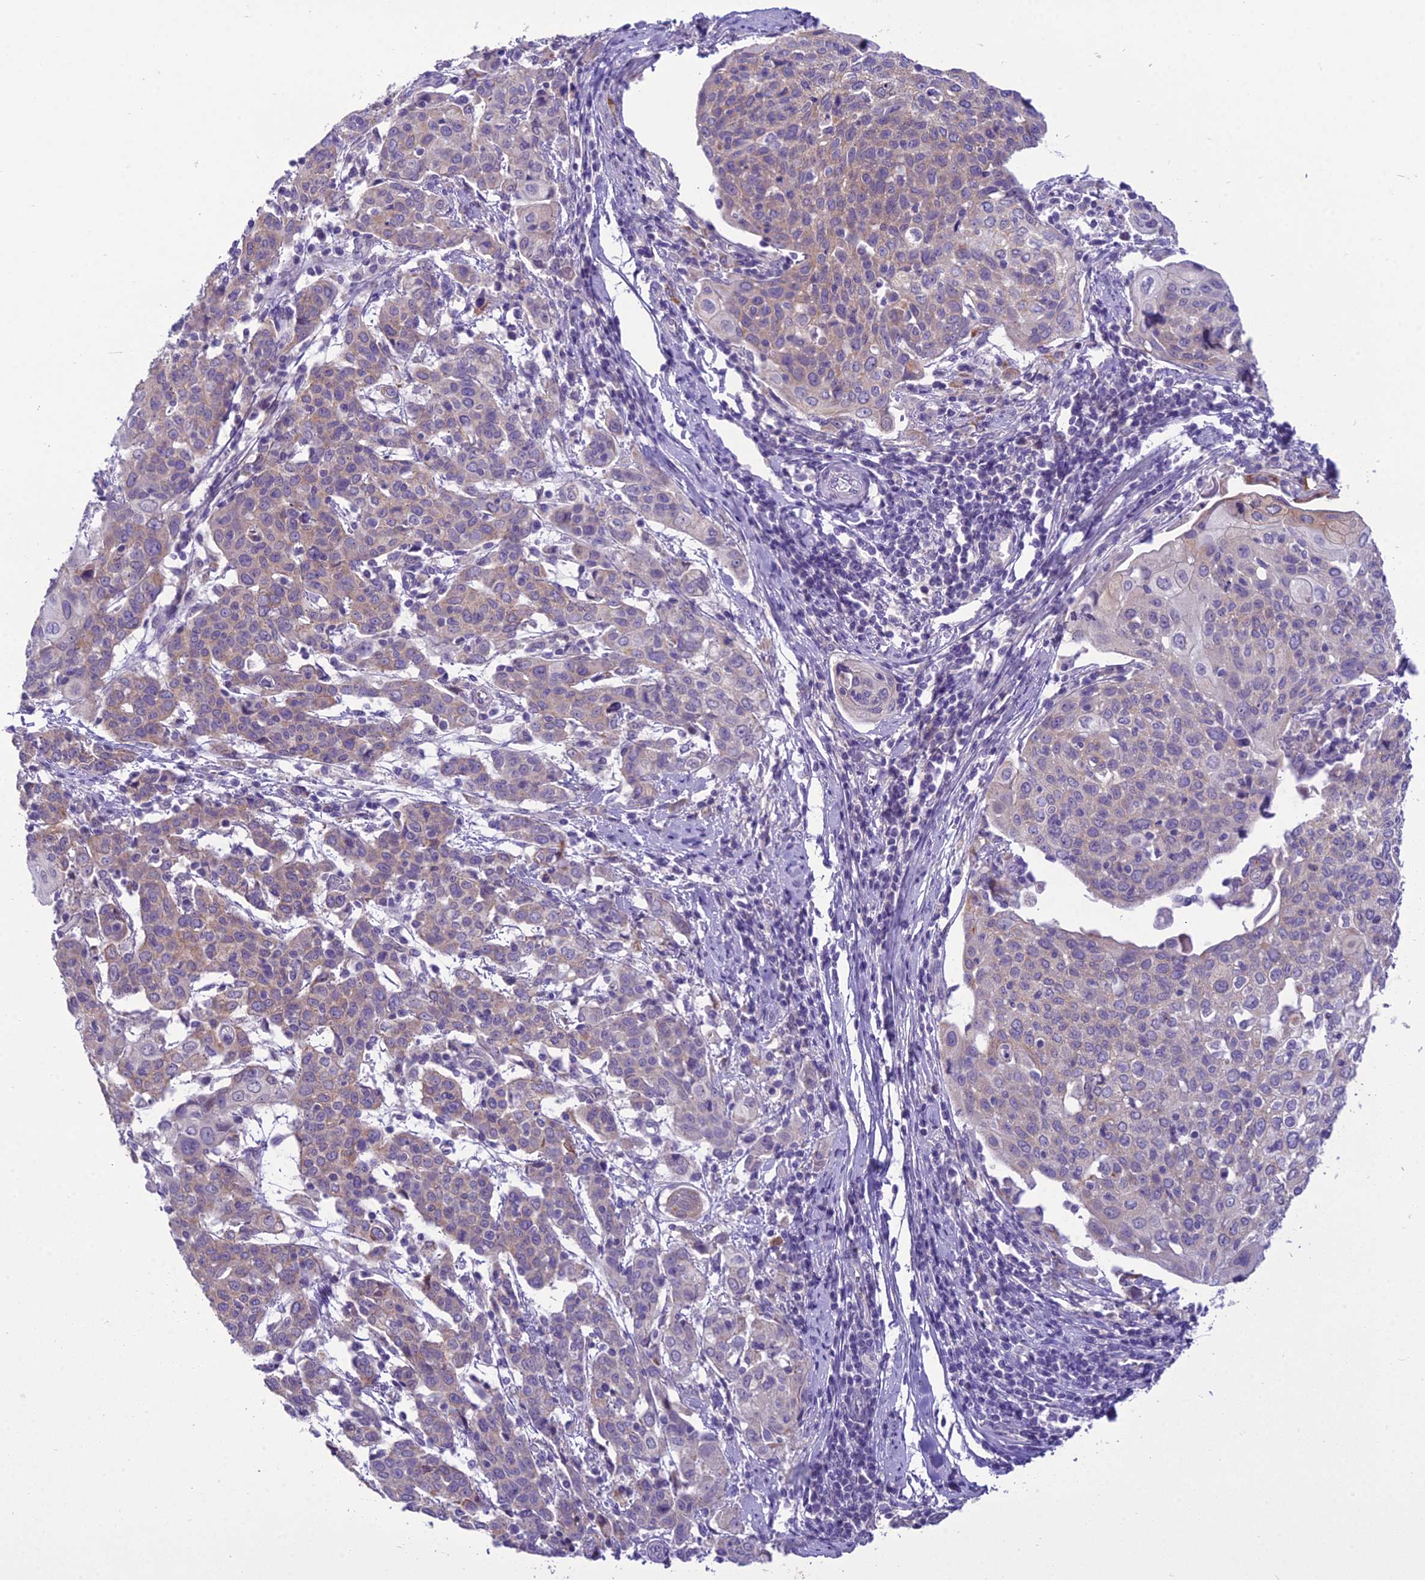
{"staining": {"intensity": "weak", "quantity": "<25%", "location": "cytoplasmic/membranous"}, "tissue": "cervical cancer", "cell_type": "Tumor cells", "image_type": "cancer", "snomed": [{"axis": "morphology", "description": "Squamous cell carcinoma, NOS"}, {"axis": "topography", "description": "Cervix"}], "caption": "IHC image of neoplastic tissue: human cervical cancer stained with DAB reveals no significant protein staining in tumor cells.", "gene": "SCRT1", "patient": {"sex": "female", "age": 67}}